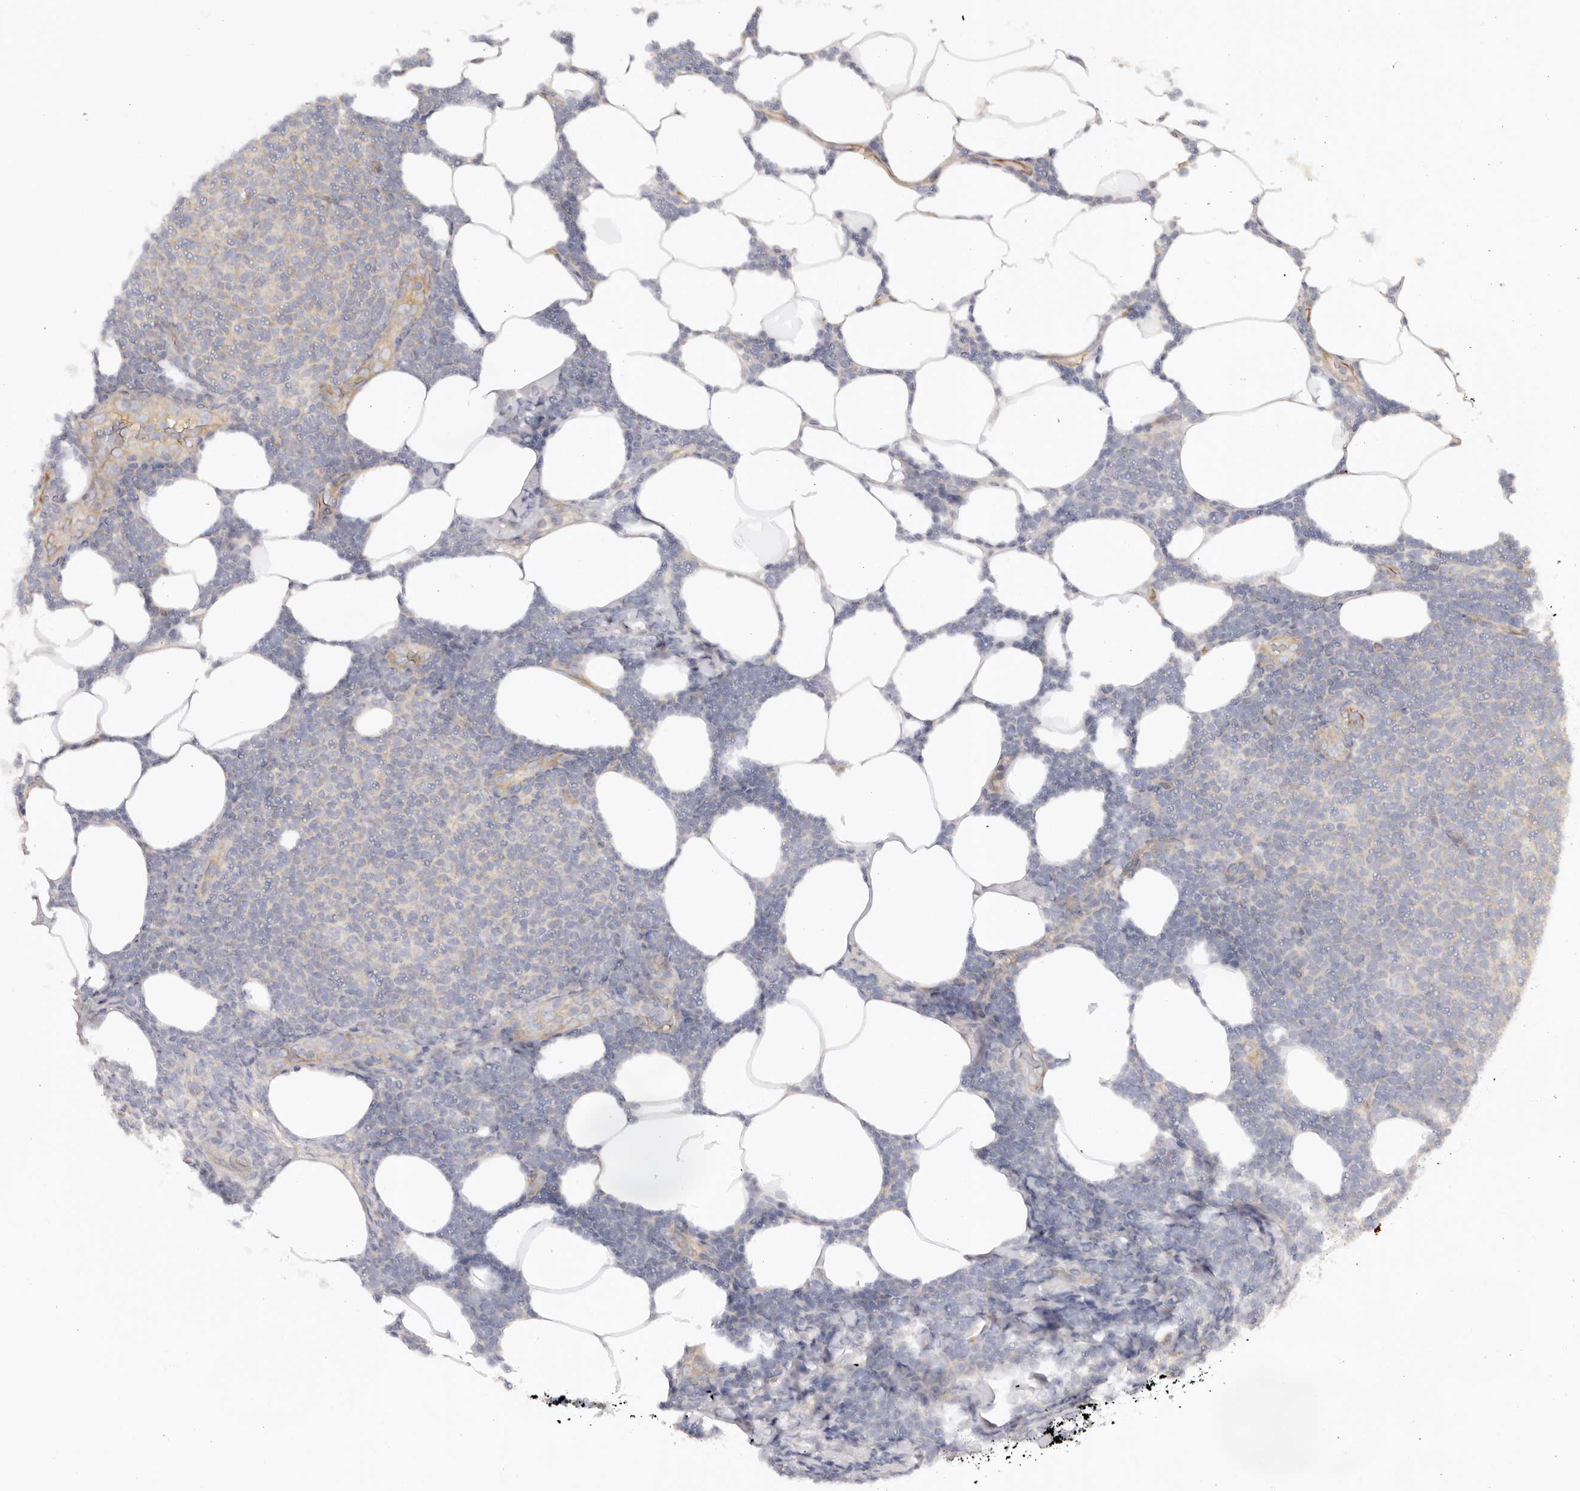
{"staining": {"intensity": "negative", "quantity": "none", "location": "none"}, "tissue": "lymphoma", "cell_type": "Tumor cells", "image_type": "cancer", "snomed": [{"axis": "morphology", "description": "Malignant lymphoma, non-Hodgkin's type, Low grade"}, {"axis": "topography", "description": "Lymph node"}], "caption": "Tumor cells are negative for brown protein staining in lymphoma.", "gene": "RPS6", "patient": {"sex": "male", "age": 66}}